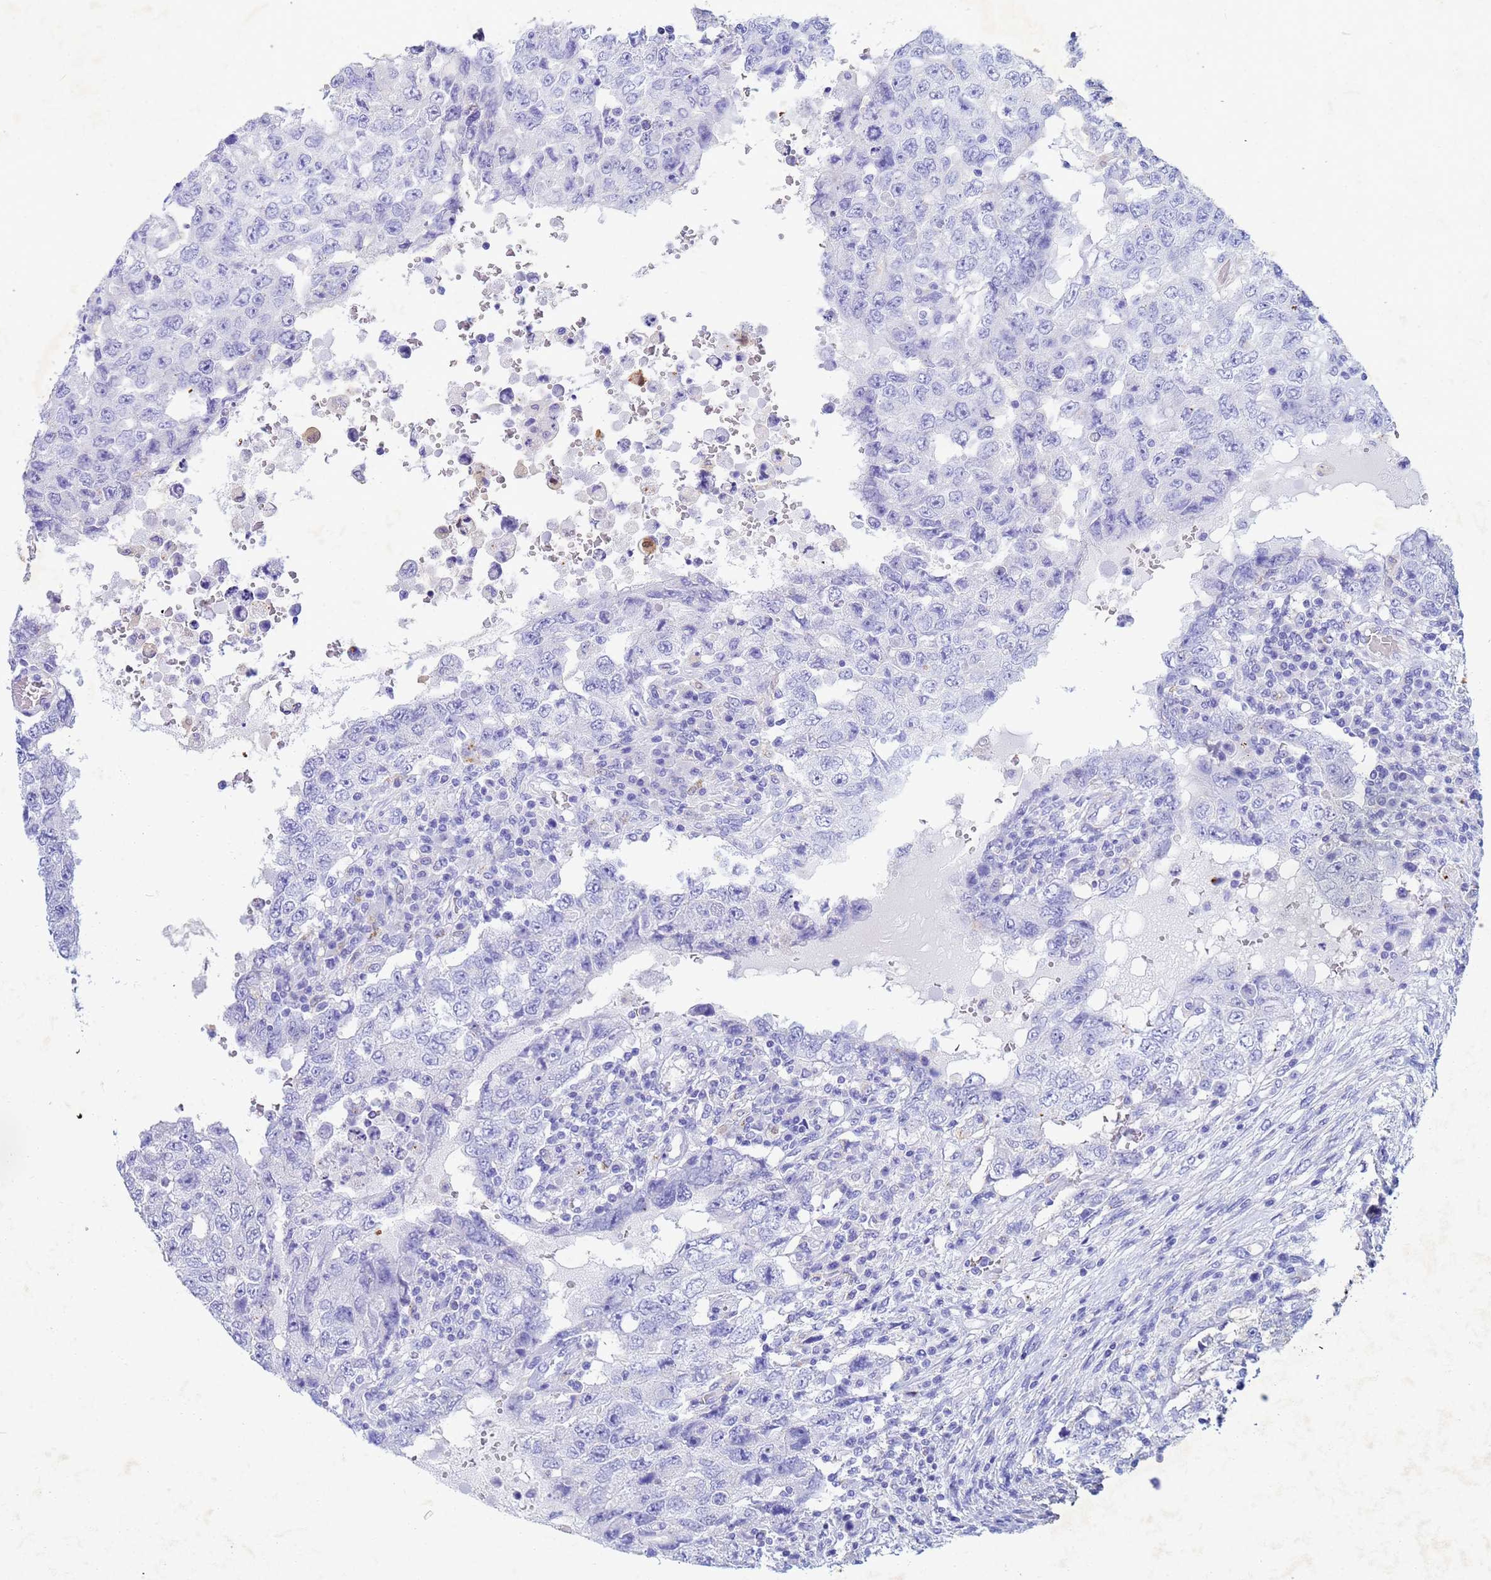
{"staining": {"intensity": "negative", "quantity": "none", "location": "none"}, "tissue": "testis cancer", "cell_type": "Tumor cells", "image_type": "cancer", "snomed": [{"axis": "morphology", "description": "Carcinoma, Embryonal, NOS"}, {"axis": "topography", "description": "Testis"}], "caption": "Tumor cells are negative for brown protein staining in embryonal carcinoma (testis).", "gene": "CSTB", "patient": {"sex": "male", "age": 26}}